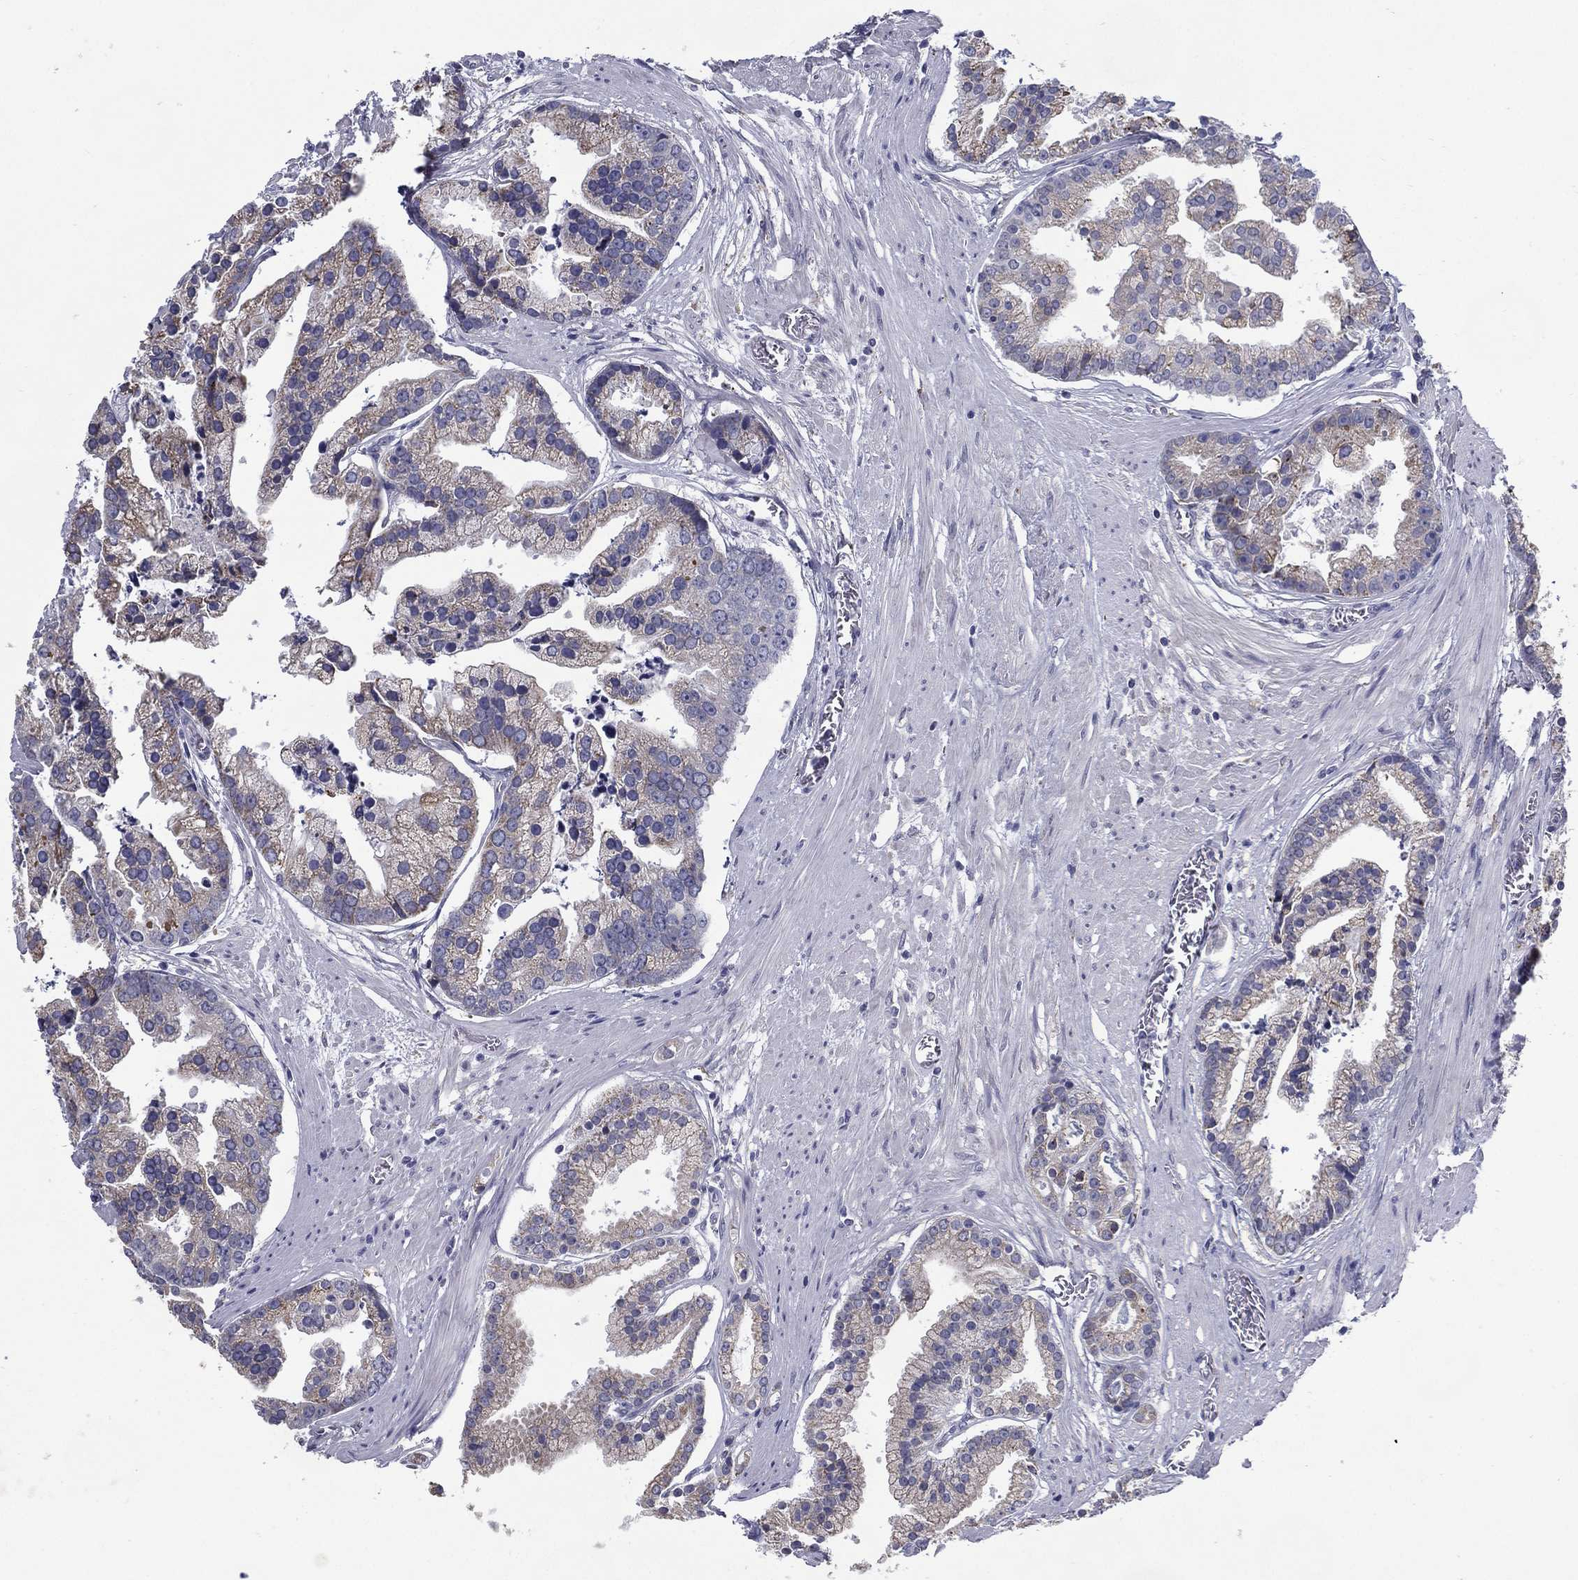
{"staining": {"intensity": "negative", "quantity": "none", "location": "none"}, "tissue": "prostate cancer", "cell_type": "Tumor cells", "image_type": "cancer", "snomed": [{"axis": "morphology", "description": "Adenocarcinoma, NOS"}, {"axis": "topography", "description": "Prostate and seminal vesicle, NOS"}, {"axis": "topography", "description": "Prostate"}], "caption": "An image of prostate cancer (adenocarcinoma) stained for a protein shows no brown staining in tumor cells. The staining is performed using DAB brown chromogen with nuclei counter-stained in using hematoxylin.", "gene": "C19orf18", "patient": {"sex": "male", "age": 44}}